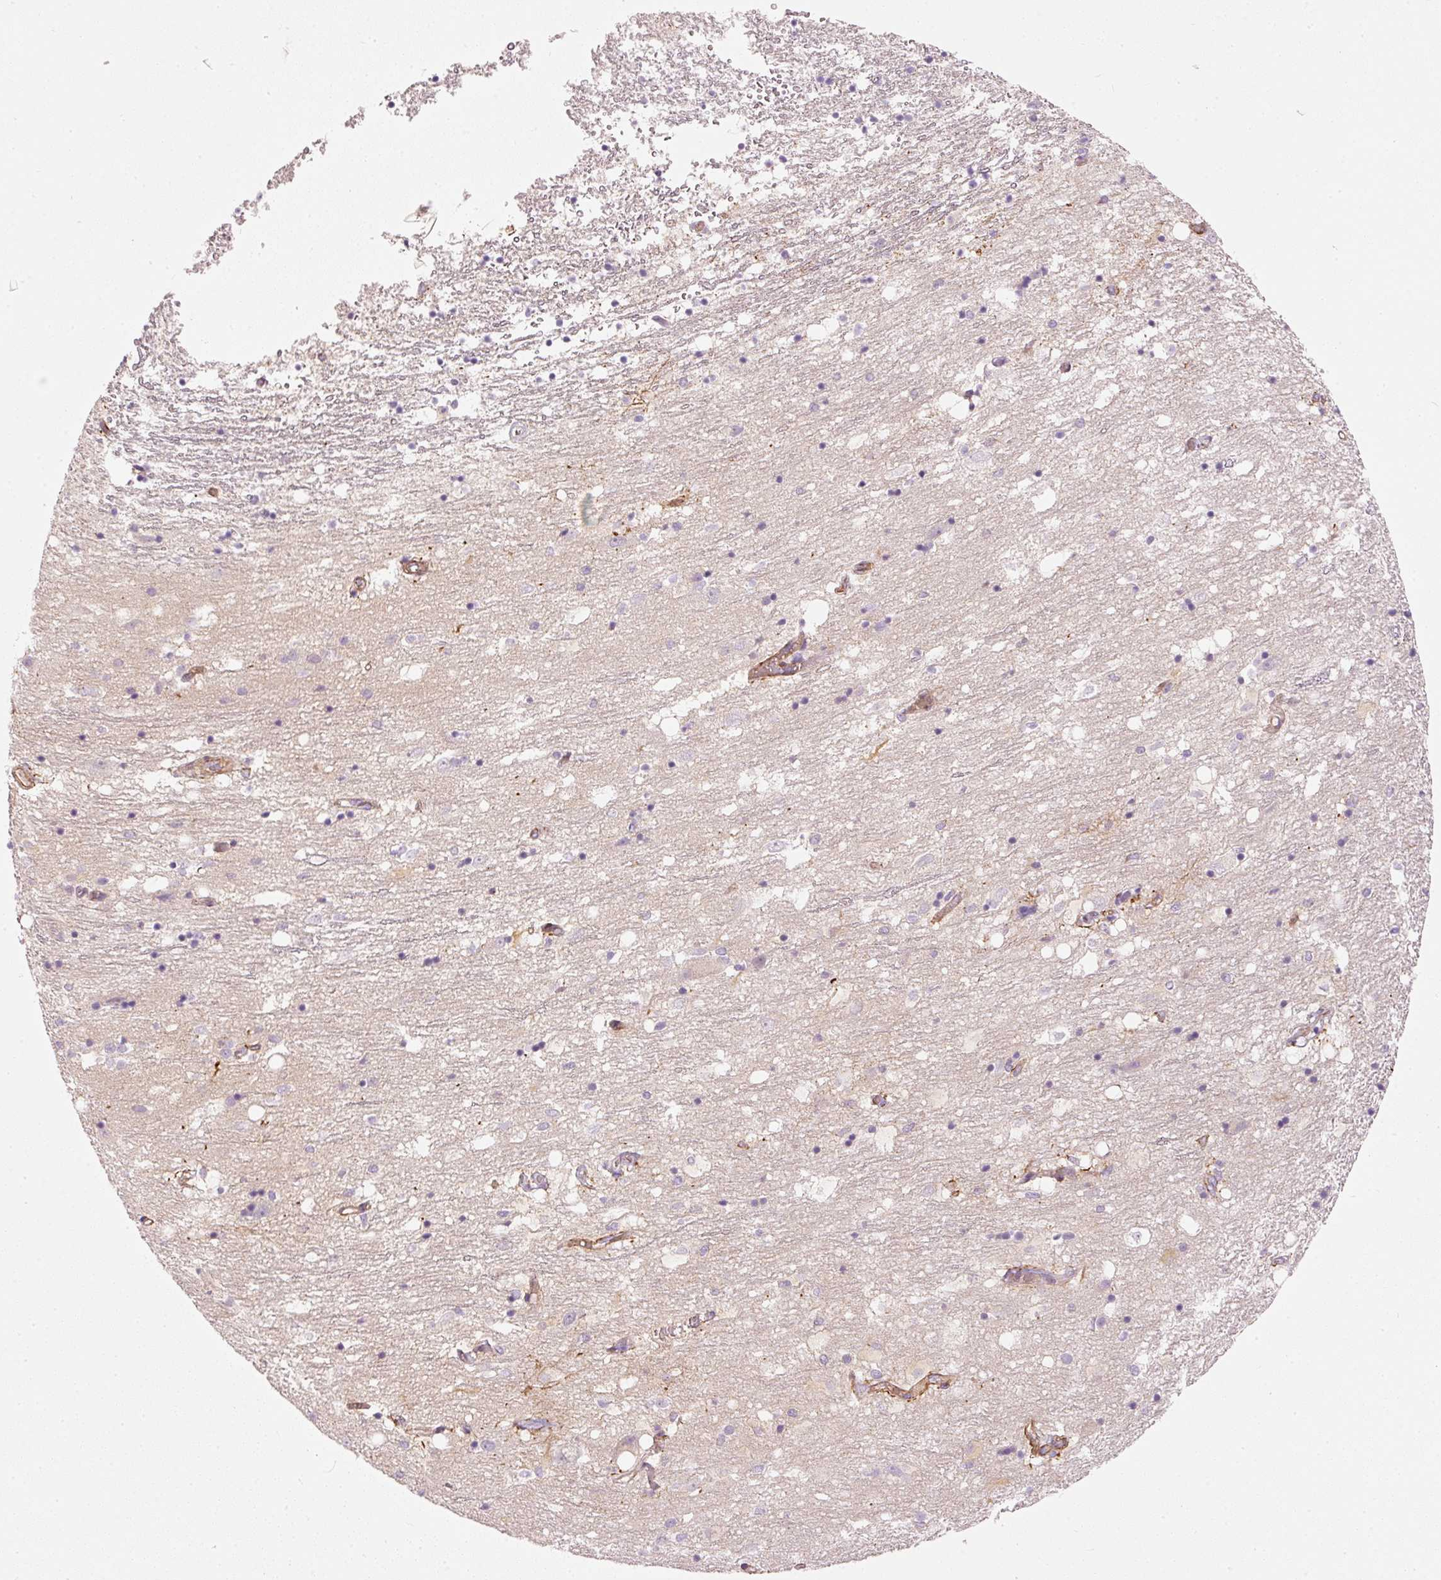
{"staining": {"intensity": "negative", "quantity": "none", "location": "none"}, "tissue": "caudate", "cell_type": "Glial cells", "image_type": "normal", "snomed": [{"axis": "morphology", "description": "Normal tissue, NOS"}, {"axis": "topography", "description": "Lateral ventricle wall"}], "caption": "A histopathology image of caudate stained for a protein demonstrates no brown staining in glial cells. (DAB (3,3'-diaminobenzidine) immunohistochemistry, high magnification).", "gene": "OSR2", "patient": {"sex": "male", "age": 58}}